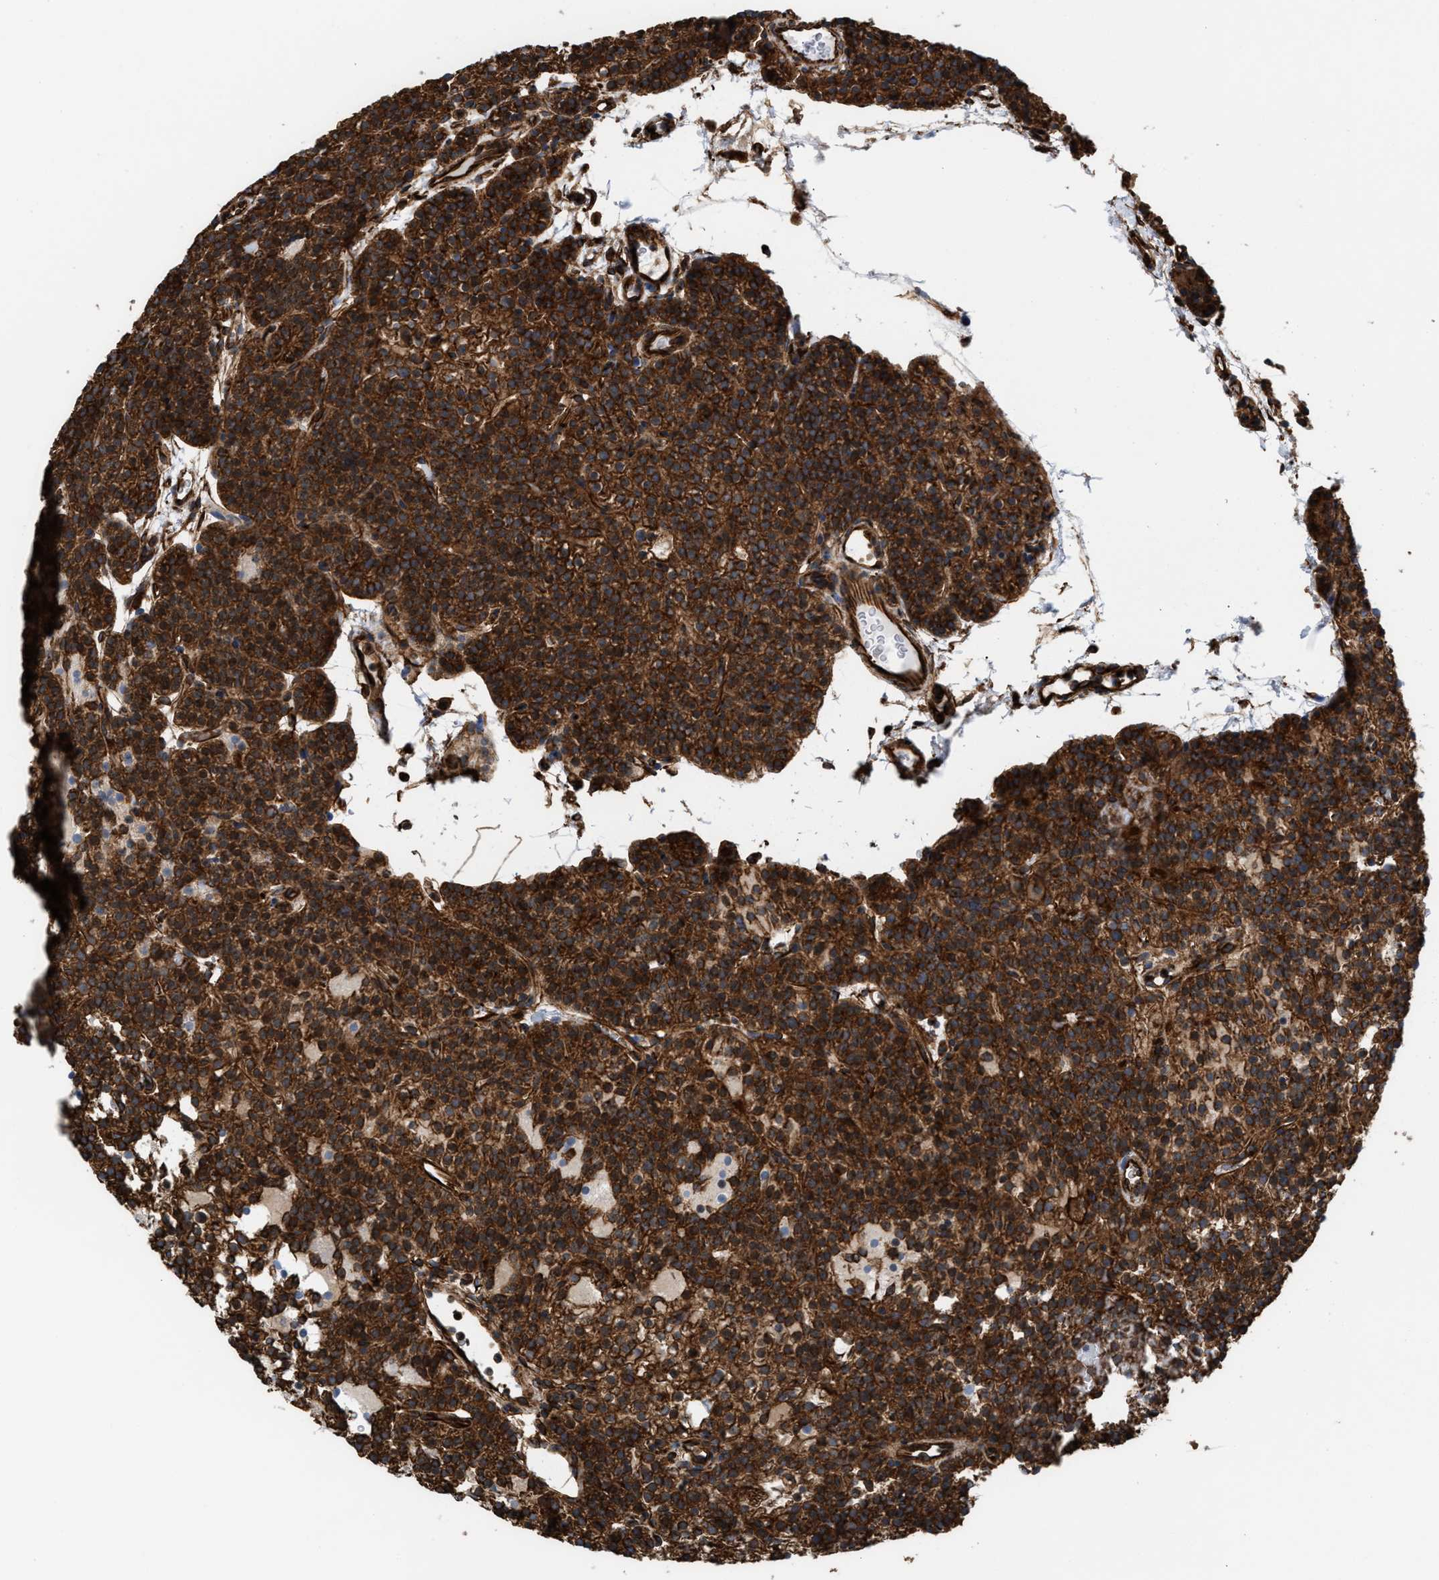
{"staining": {"intensity": "moderate", "quantity": ">75%", "location": "cytoplasmic/membranous"}, "tissue": "parathyroid gland", "cell_type": "Glandular cells", "image_type": "normal", "snomed": [{"axis": "morphology", "description": "Normal tissue, NOS"}, {"axis": "morphology", "description": "Adenoma, NOS"}, {"axis": "topography", "description": "Parathyroid gland"}], "caption": "An image of parathyroid gland stained for a protein exhibits moderate cytoplasmic/membranous brown staining in glandular cells. (Stains: DAB in brown, nuclei in blue, Microscopy: brightfield microscopy at high magnification).", "gene": "EPS15L1", "patient": {"sex": "female", "age": 54}}